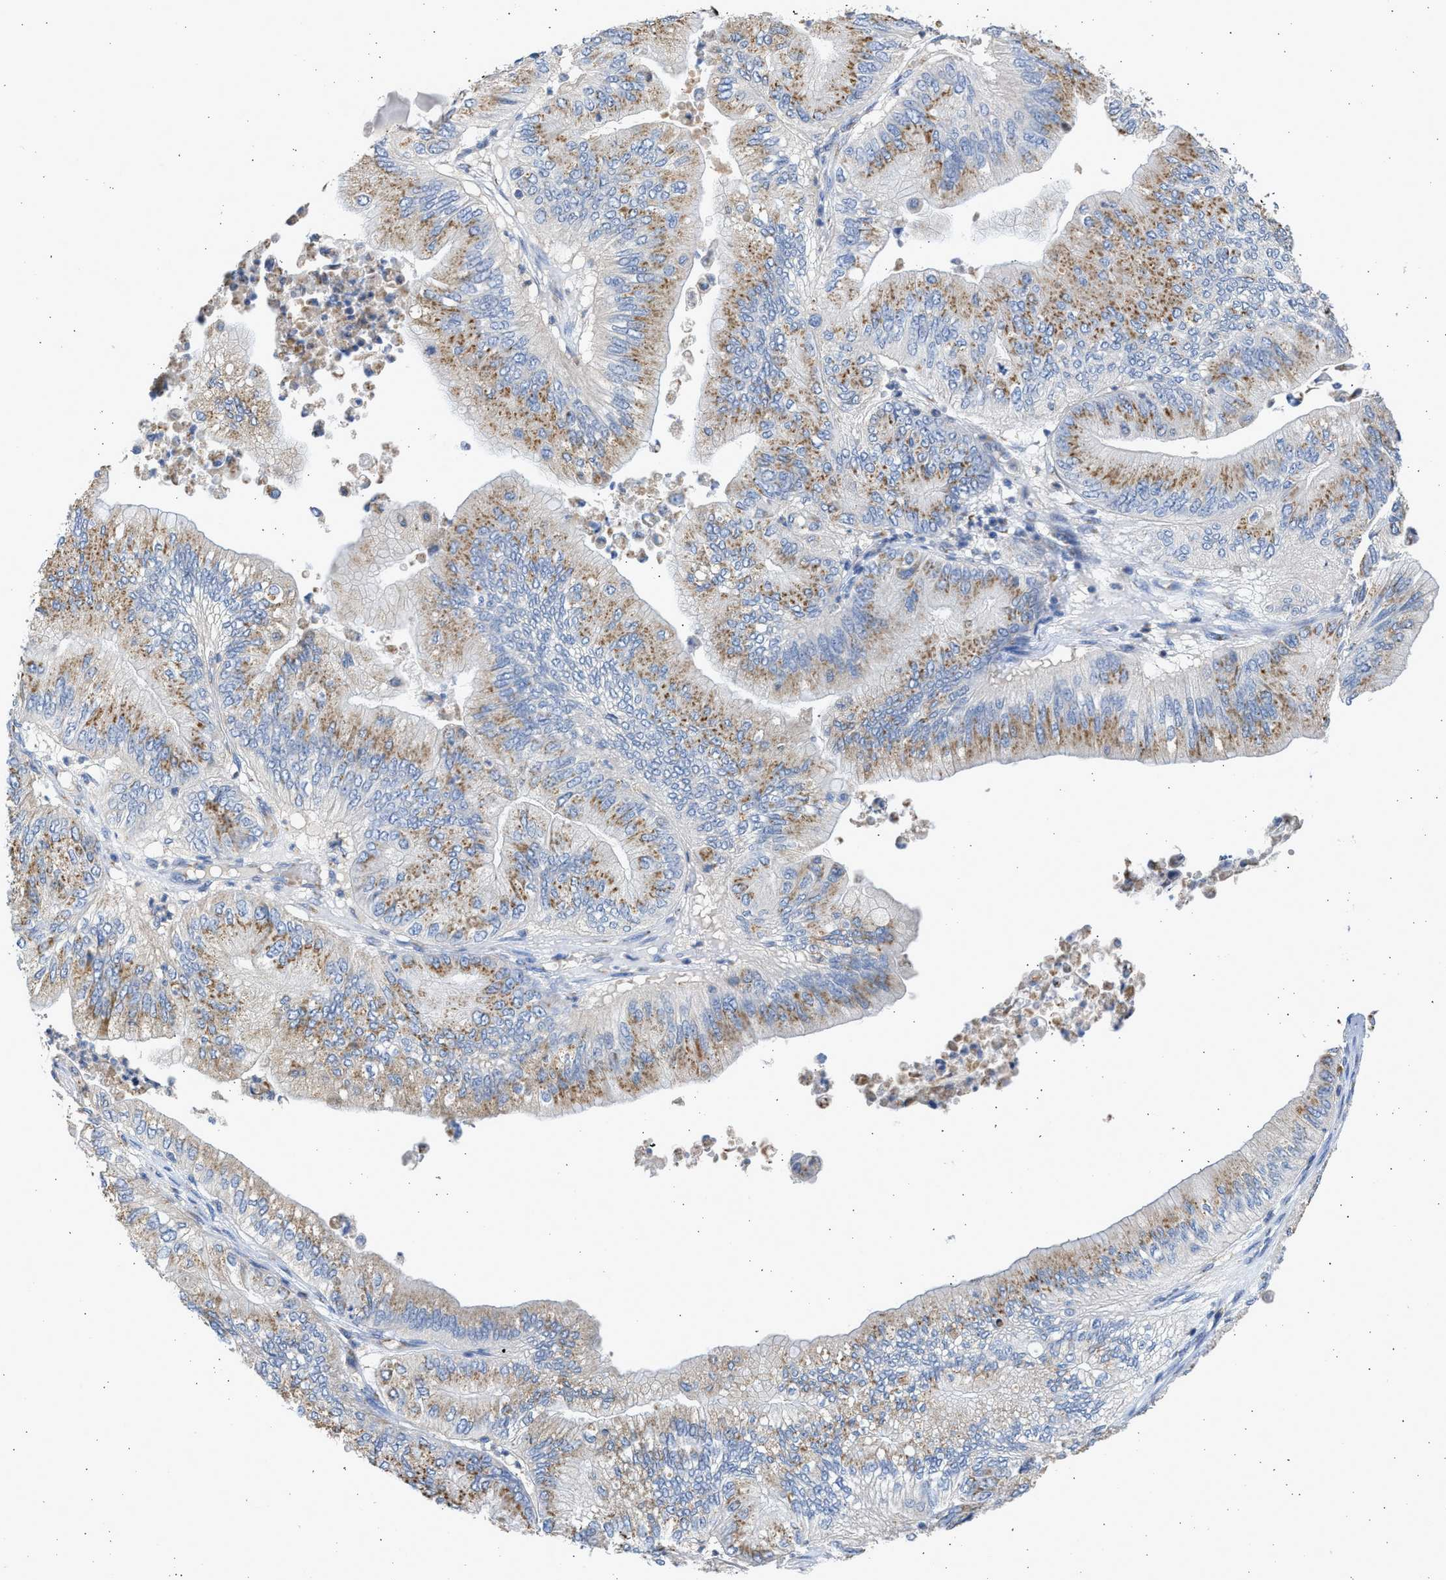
{"staining": {"intensity": "moderate", "quantity": ">75%", "location": "cytoplasmic/membranous"}, "tissue": "ovarian cancer", "cell_type": "Tumor cells", "image_type": "cancer", "snomed": [{"axis": "morphology", "description": "Cystadenocarcinoma, mucinous, NOS"}, {"axis": "topography", "description": "Ovary"}], "caption": "Ovarian cancer (mucinous cystadenocarcinoma) tissue exhibits moderate cytoplasmic/membranous positivity in approximately >75% of tumor cells, visualized by immunohistochemistry.", "gene": "IPO8", "patient": {"sex": "female", "age": 61}}